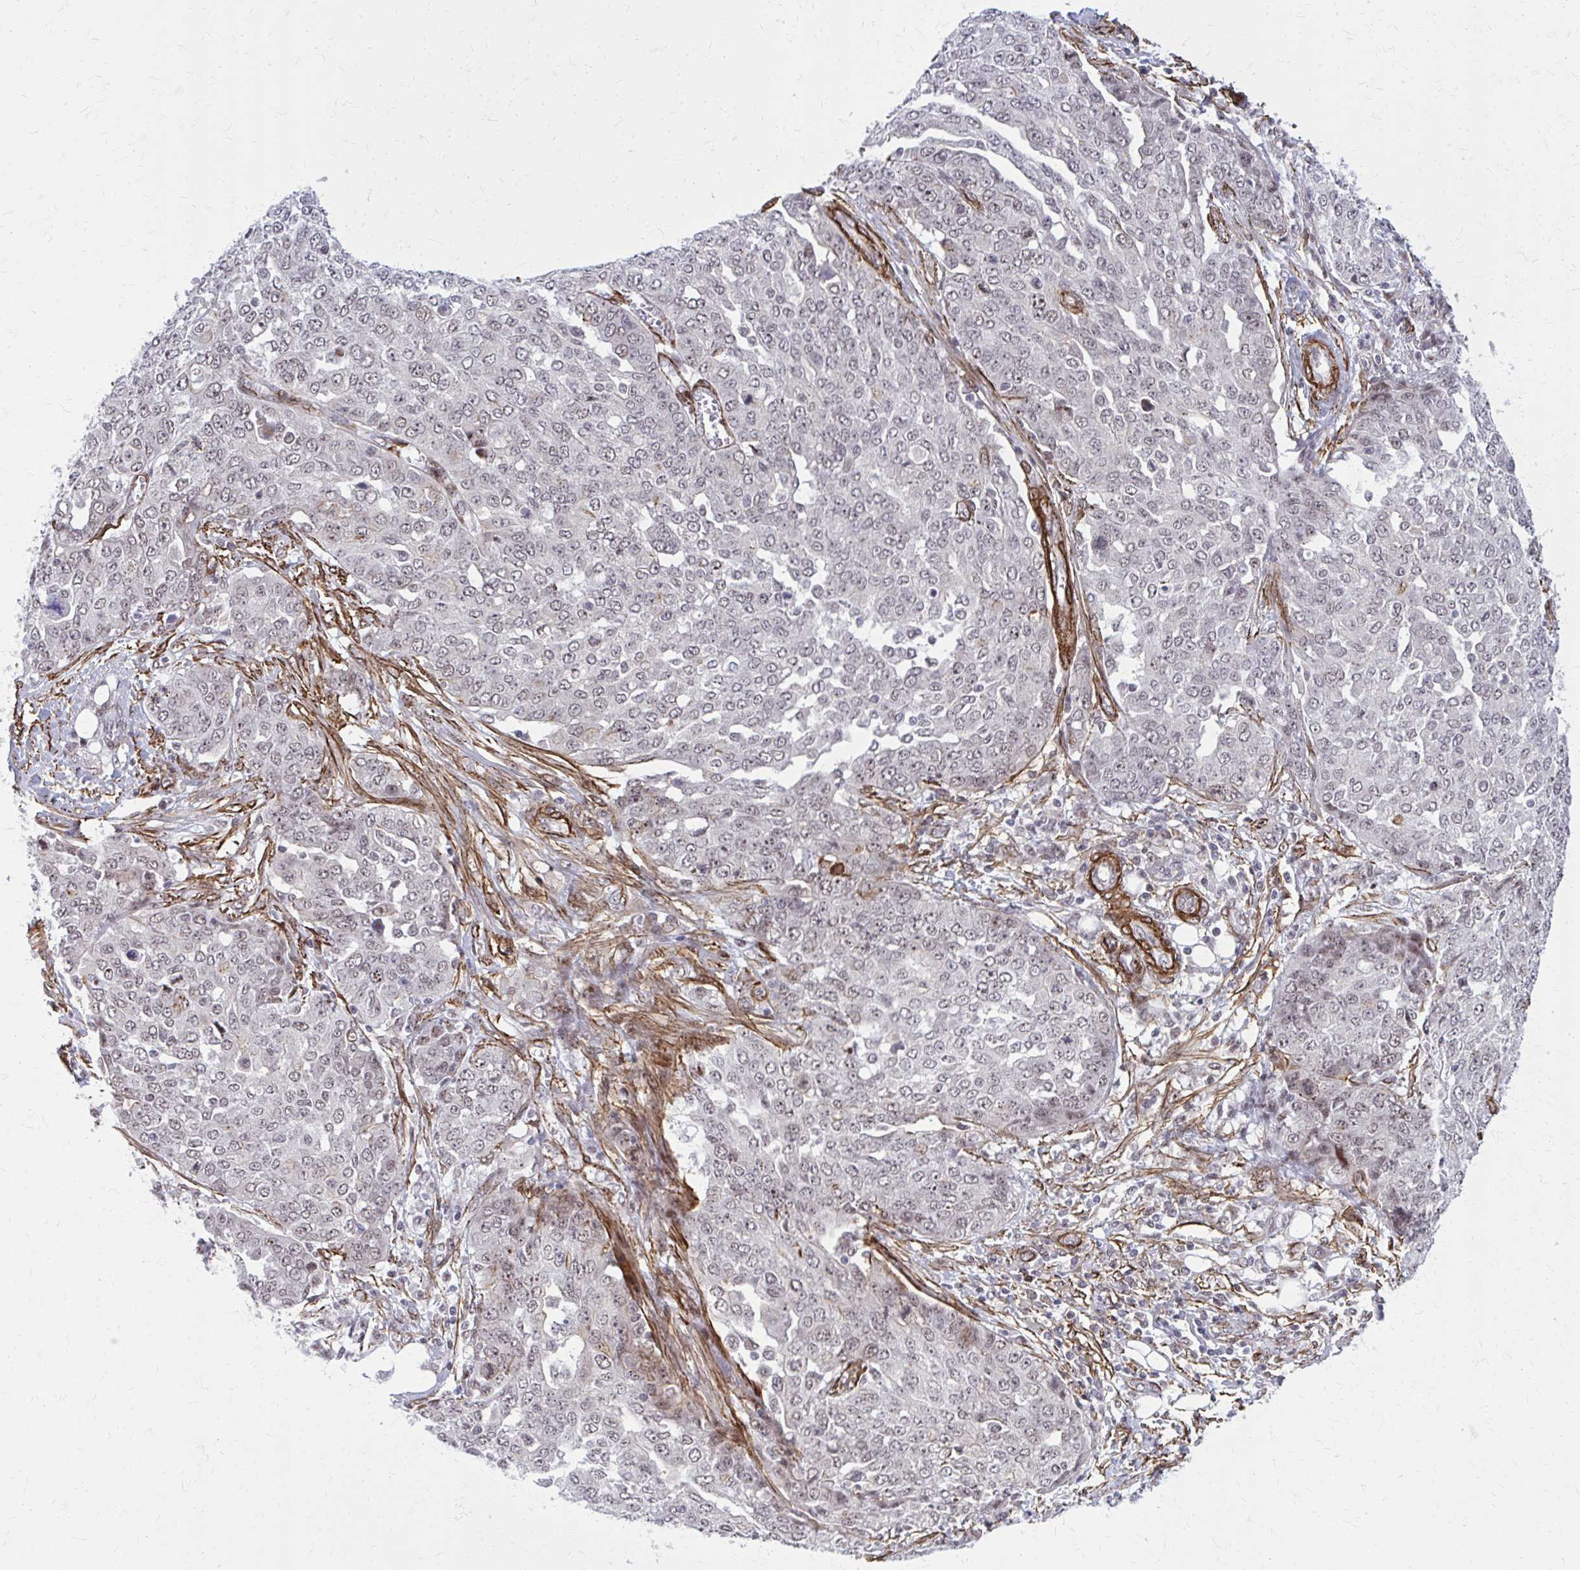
{"staining": {"intensity": "weak", "quantity": "25%-75%", "location": "nuclear"}, "tissue": "ovarian cancer", "cell_type": "Tumor cells", "image_type": "cancer", "snomed": [{"axis": "morphology", "description": "Cystadenocarcinoma, serous, NOS"}, {"axis": "topography", "description": "Soft tissue"}, {"axis": "topography", "description": "Ovary"}], "caption": "Weak nuclear positivity for a protein is seen in approximately 25%-75% of tumor cells of ovarian cancer (serous cystadenocarcinoma) using immunohistochemistry.", "gene": "NRBF2", "patient": {"sex": "female", "age": 57}}